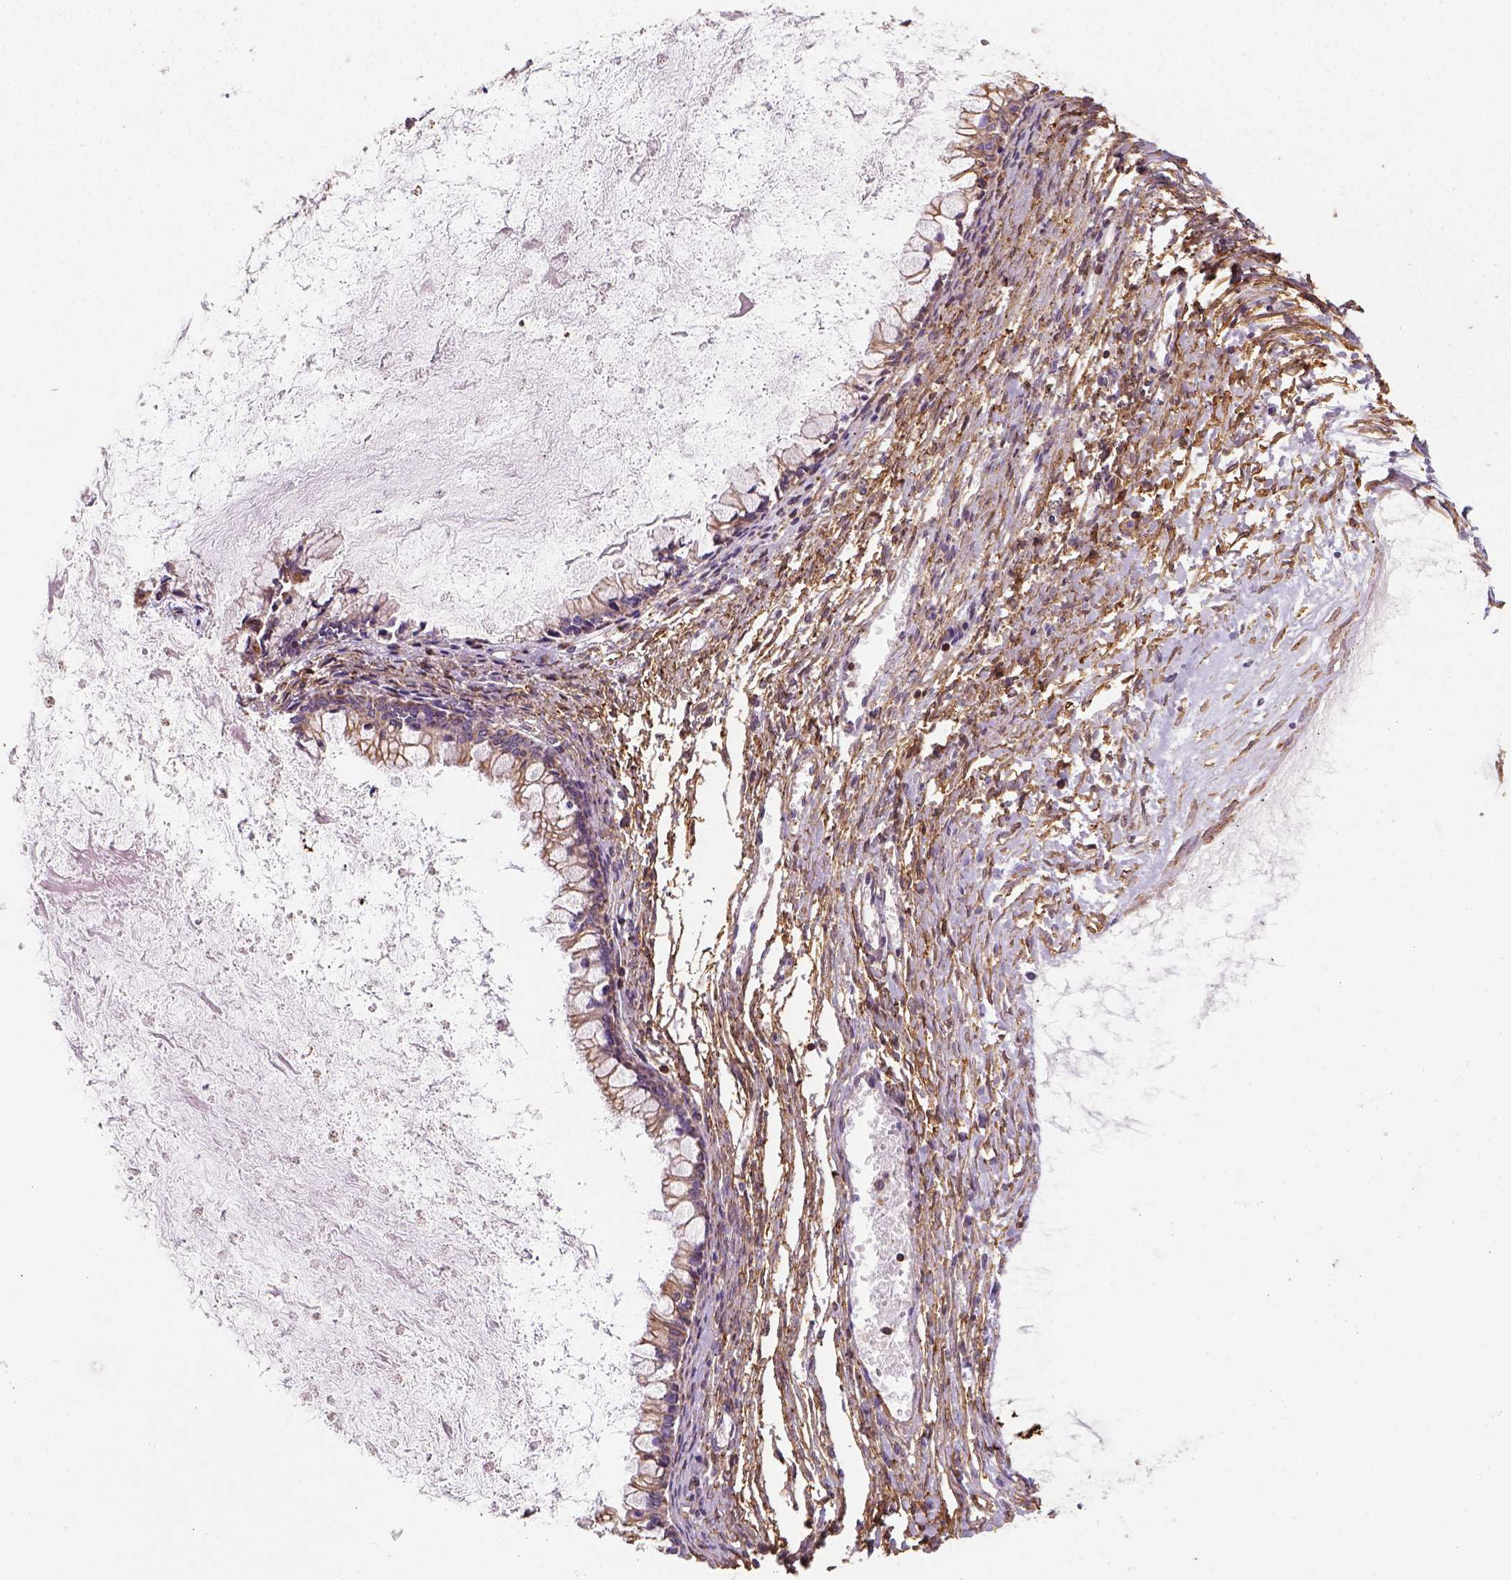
{"staining": {"intensity": "weak", "quantity": ">75%", "location": "cytoplasmic/membranous"}, "tissue": "ovarian cancer", "cell_type": "Tumor cells", "image_type": "cancer", "snomed": [{"axis": "morphology", "description": "Cystadenocarcinoma, mucinous, NOS"}, {"axis": "topography", "description": "Ovary"}], "caption": "An image showing weak cytoplasmic/membranous expression in approximately >75% of tumor cells in ovarian cancer (mucinous cystadenocarcinoma), as visualized by brown immunohistochemical staining.", "gene": "GPRC5D", "patient": {"sex": "female", "age": 67}}